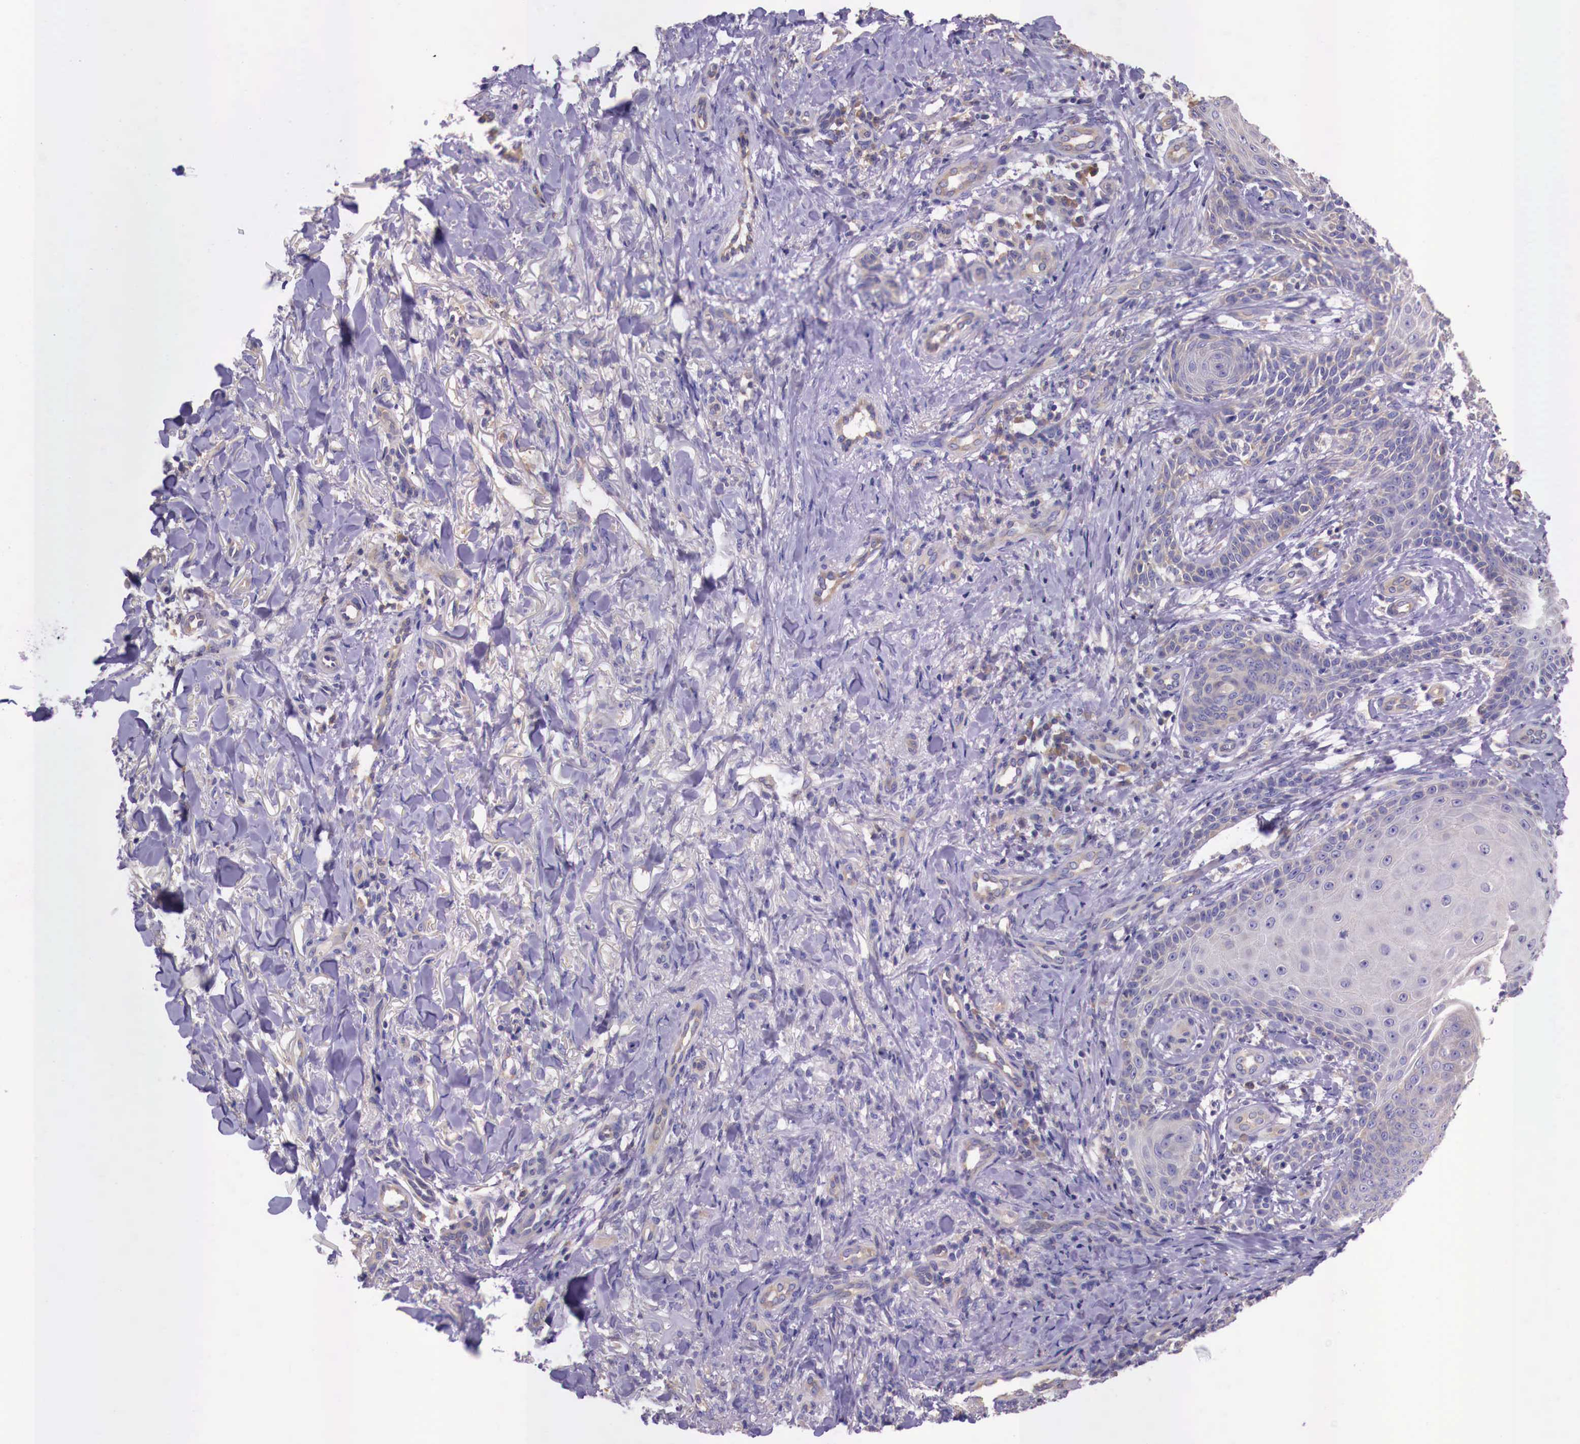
{"staining": {"intensity": "negative", "quantity": "none", "location": "none"}, "tissue": "skin cancer", "cell_type": "Tumor cells", "image_type": "cancer", "snomed": [{"axis": "morphology", "description": "Normal tissue, NOS"}, {"axis": "morphology", "description": "Basal cell carcinoma"}, {"axis": "topography", "description": "Skin"}], "caption": "Immunohistochemical staining of human skin cancer (basal cell carcinoma) reveals no significant expression in tumor cells.", "gene": "GRIPAP1", "patient": {"sex": "male", "age": 81}}